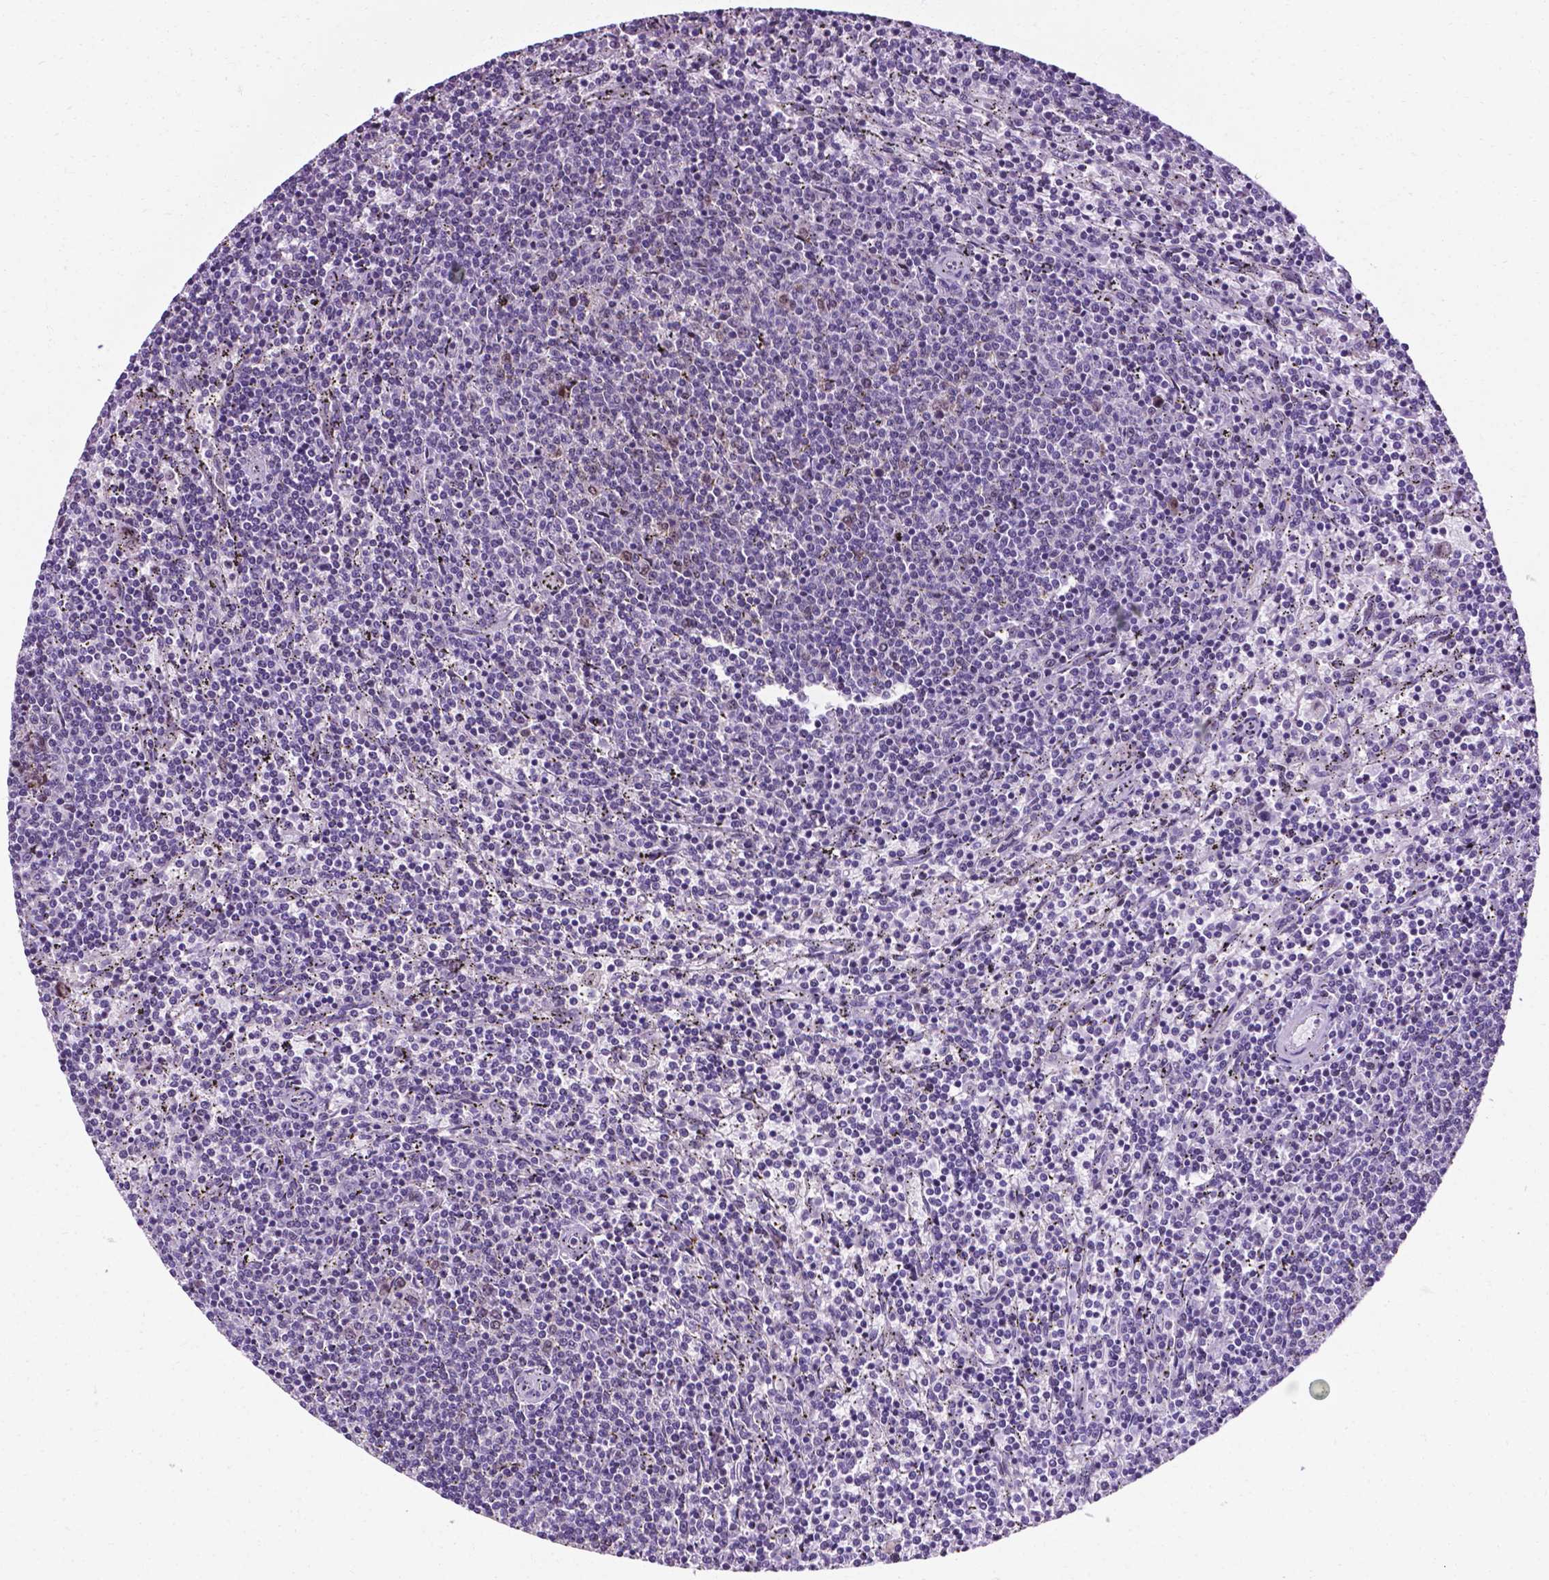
{"staining": {"intensity": "negative", "quantity": "none", "location": "none"}, "tissue": "lymphoma", "cell_type": "Tumor cells", "image_type": "cancer", "snomed": [{"axis": "morphology", "description": "Malignant lymphoma, non-Hodgkin's type, Low grade"}, {"axis": "topography", "description": "Spleen"}], "caption": "The histopathology image shows no significant expression in tumor cells of lymphoma. (Brightfield microscopy of DAB IHC at high magnification).", "gene": "SMAD3", "patient": {"sex": "female", "age": 50}}